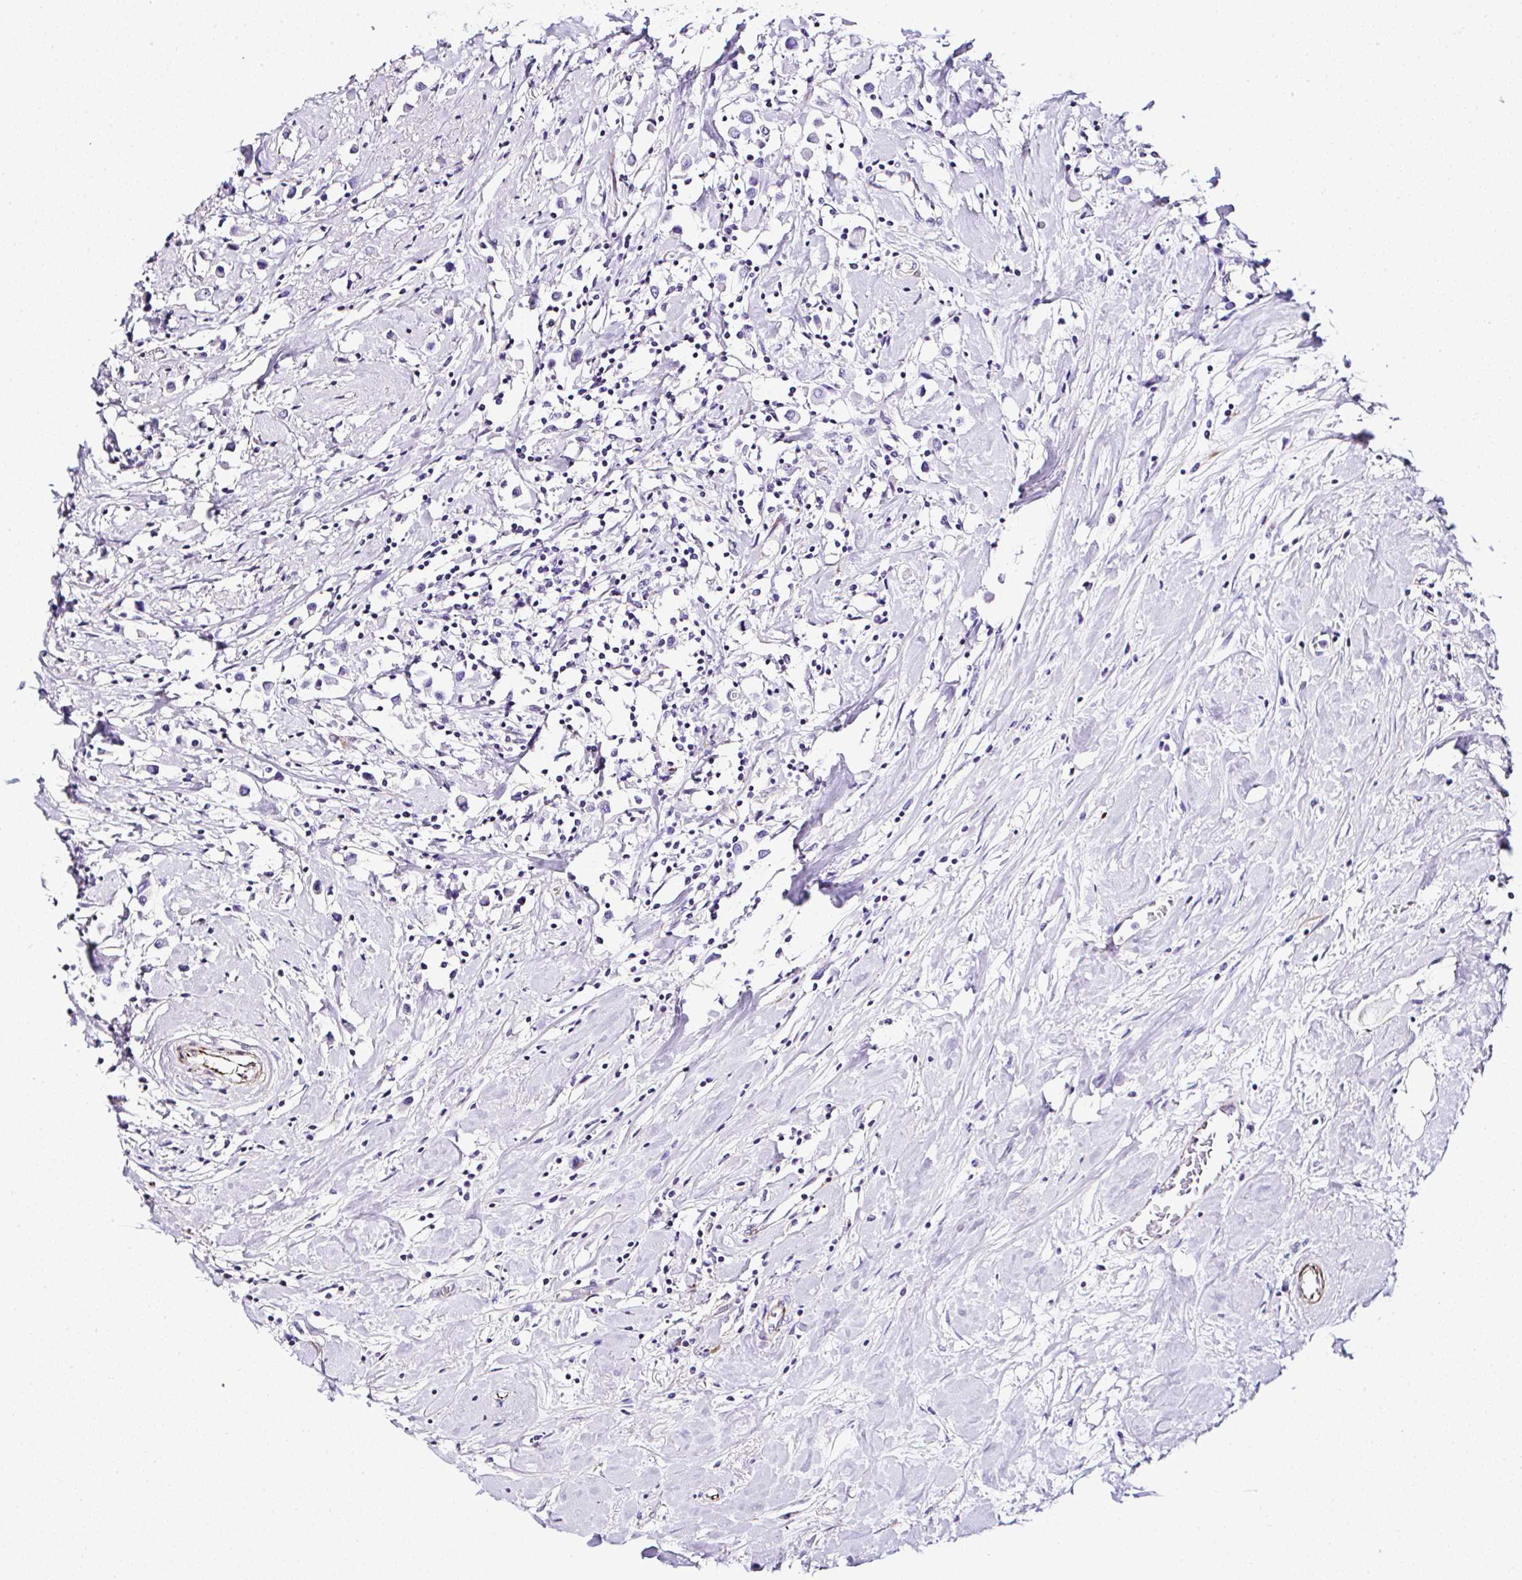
{"staining": {"intensity": "negative", "quantity": "none", "location": "none"}, "tissue": "breast cancer", "cell_type": "Tumor cells", "image_type": "cancer", "snomed": [{"axis": "morphology", "description": "Duct carcinoma"}, {"axis": "topography", "description": "Breast"}], "caption": "Immunohistochemical staining of breast cancer (intraductal carcinoma) demonstrates no significant expression in tumor cells.", "gene": "DEPDC5", "patient": {"sex": "female", "age": 61}}